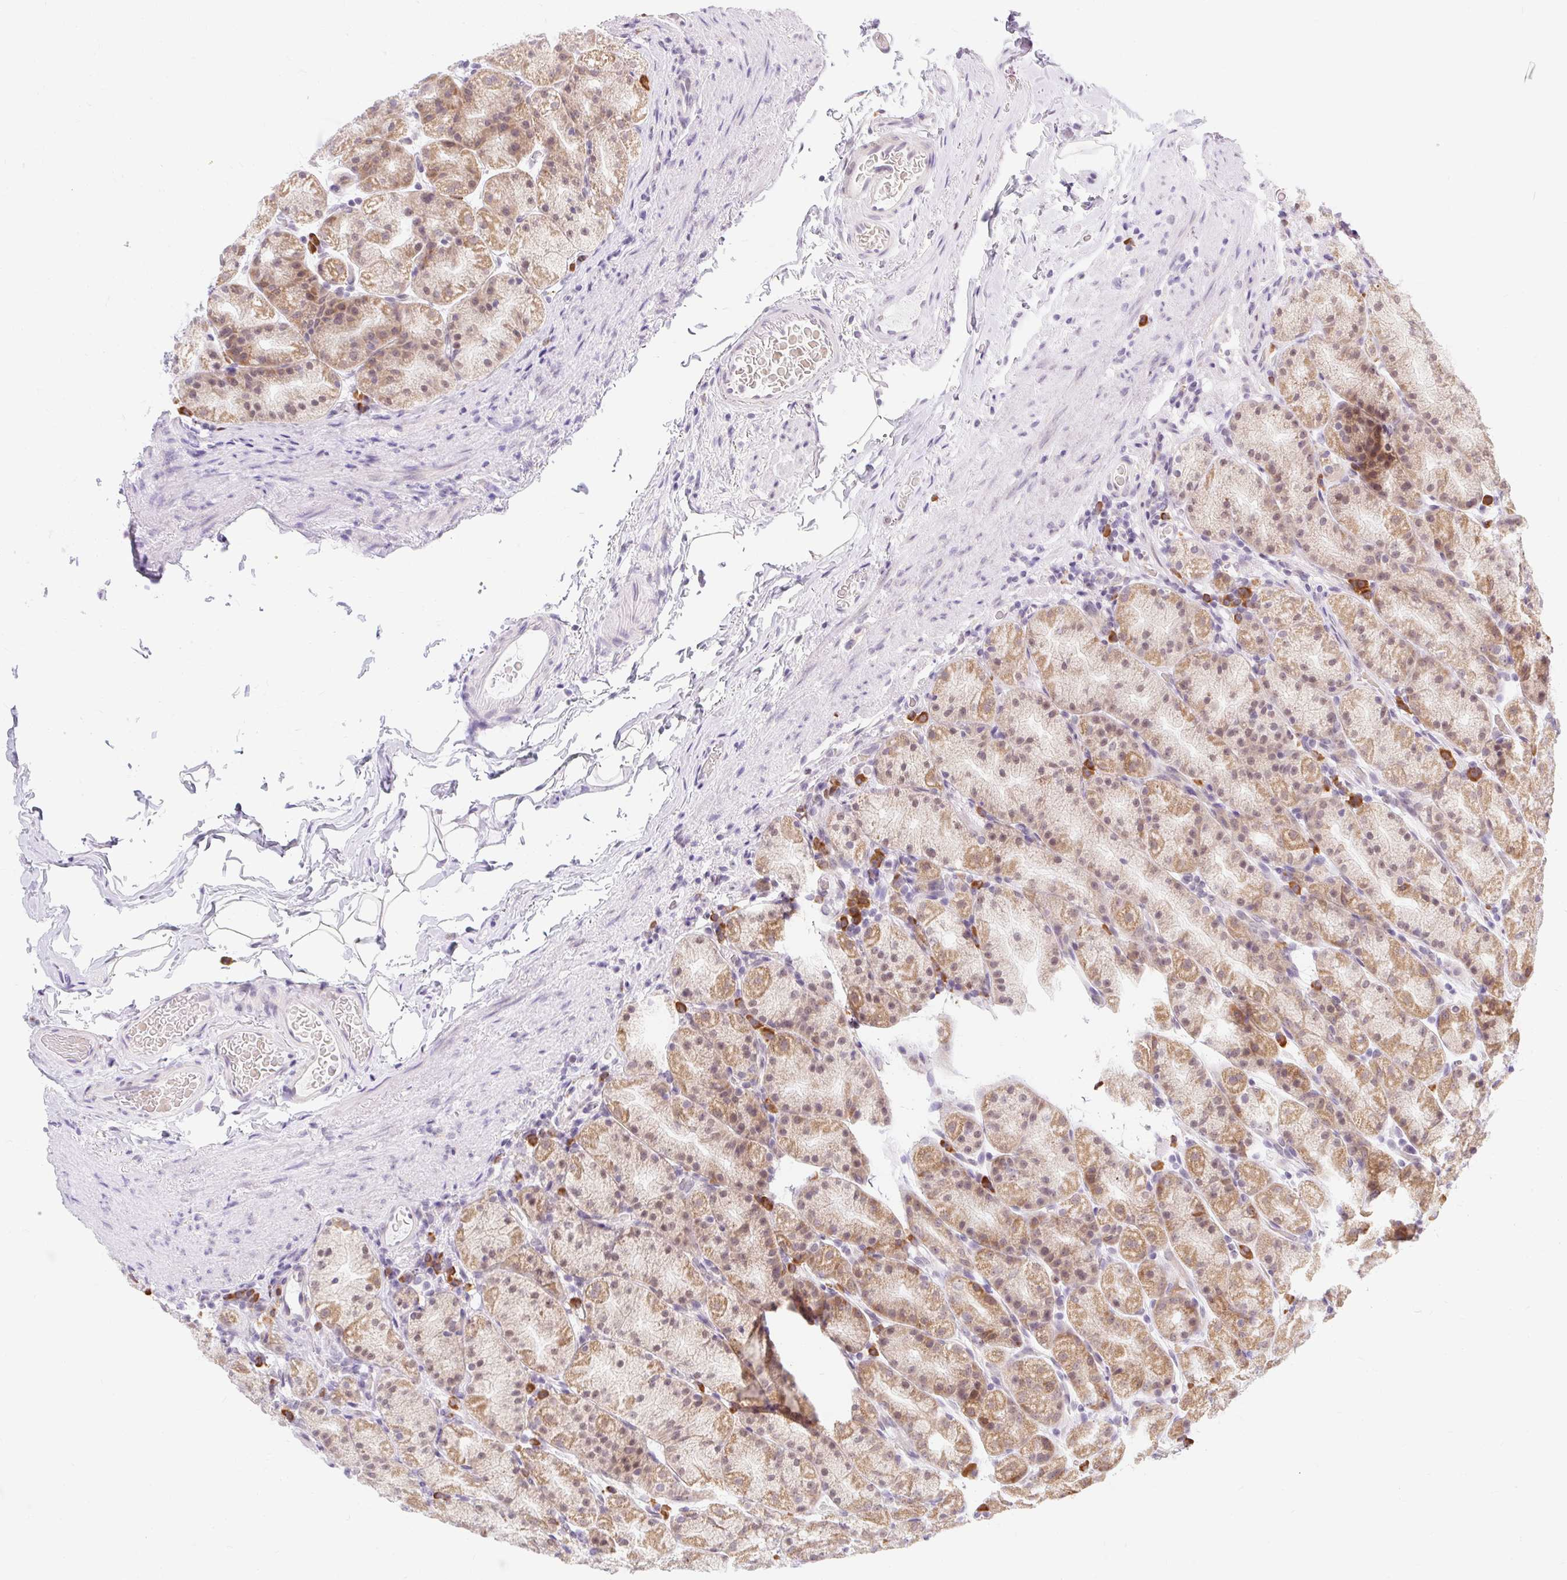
{"staining": {"intensity": "moderate", "quantity": ">75%", "location": "cytoplasmic/membranous"}, "tissue": "stomach", "cell_type": "Glandular cells", "image_type": "normal", "snomed": [{"axis": "morphology", "description": "Normal tissue, NOS"}, {"axis": "topography", "description": "Stomach, upper"}, {"axis": "topography", "description": "Stomach"}], "caption": "Immunohistochemical staining of unremarkable human stomach reveals medium levels of moderate cytoplasmic/membranous expression in approximately >75% of glandular cells.", "gene": "SRSF10", "patient": {"sex": "male", "age": 68}}